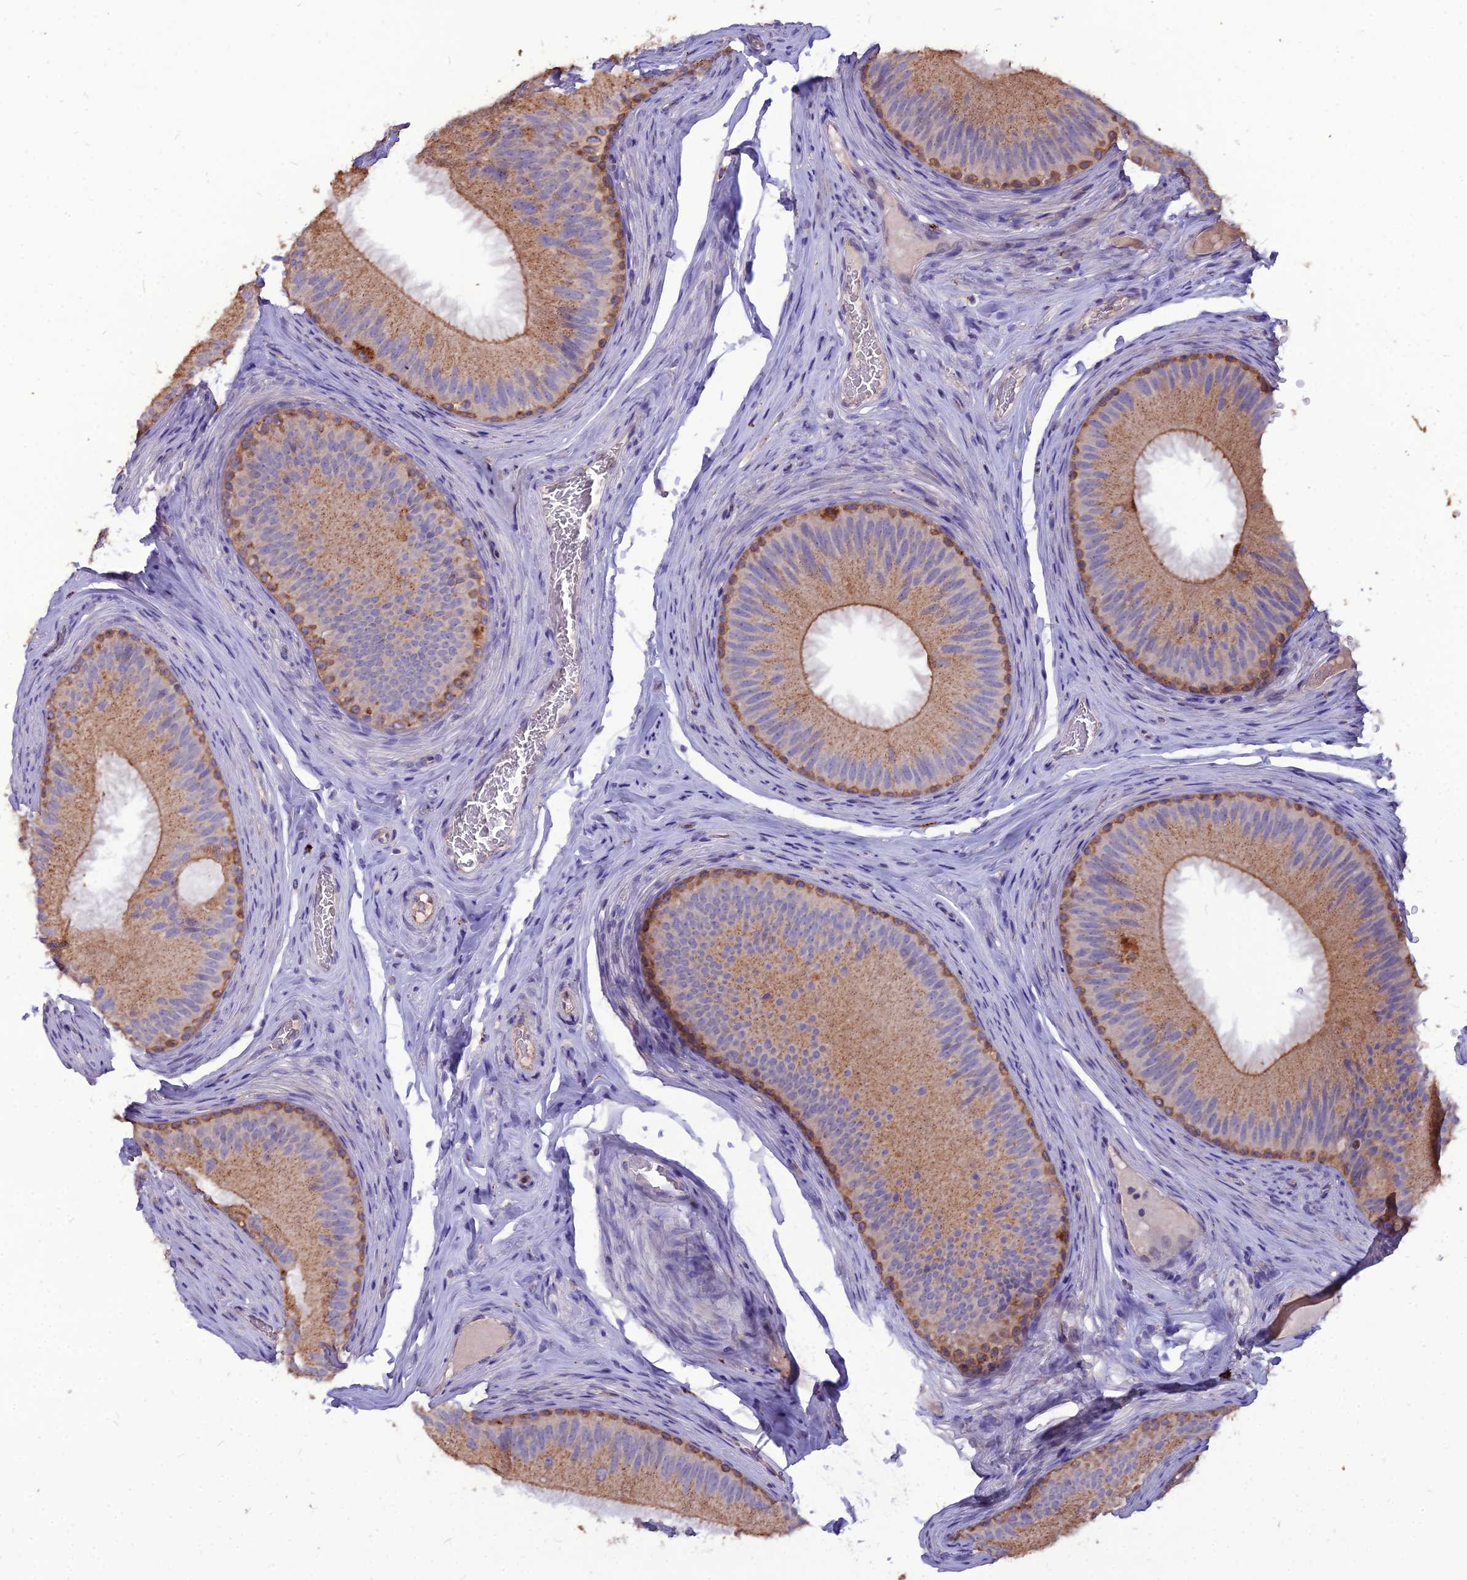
{"staining": {"intensity": "moderate", "quantity": ">75%", "location": "cytoplasmic/membranous"}, "tissue": "epididymis", "cell_type": "Glandular cells", "image_type": "normal", "snomed": [{"axis": "morphology", "description": "Normal tissue, NOS"}, {"axis": "topography", "description": "Epididymis"}], "caption": "DAB (3,3'-diaminobenzidine) immunohistochemical staining of normal human epididymis displays moderate cytoplasmic/membranous protein expression in about >75% of glandular cells.", "gene": "PCED1B", "patient": {"sex": "male", "age": 34}}